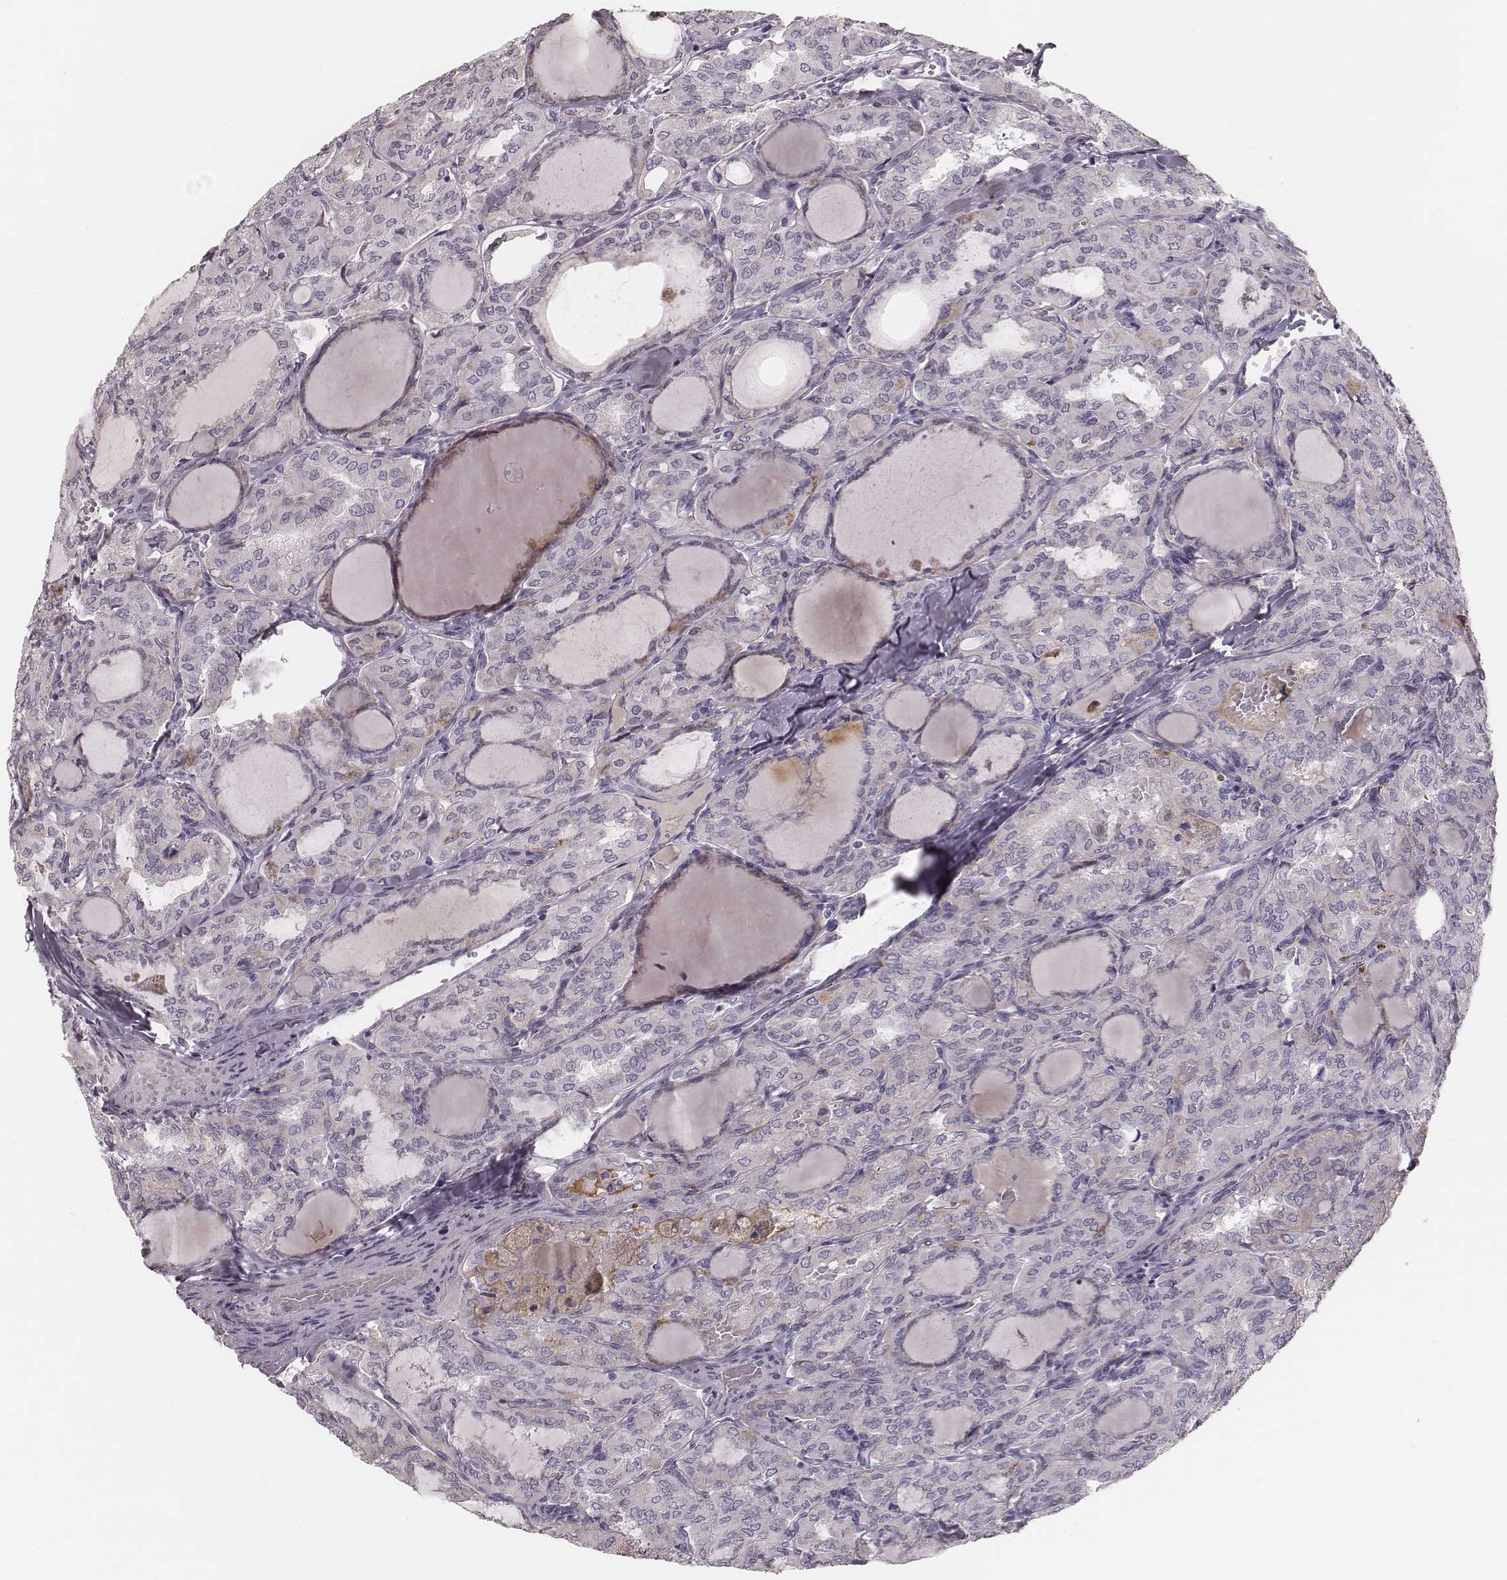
{"staining": {"intensity": "negative", "quantity": "none", "location": "none"}, "tissue": "thyroid cancer", "cell_type": "Tumor cells", "image_type": "cancer", "snomed": [{"axis": "morphology", "description": "Papillary adenocarcinoma, NOS"}, {"axis": "topography", "description": "Thyroid gland"}], "caption": "Immunohistochemistry histopathology image of thyroid cancer stained for a protein (brown), which displays no expression in tumor cells.", "gene": "KIF5C", "patient": {"sex": "male", "age": 20}}